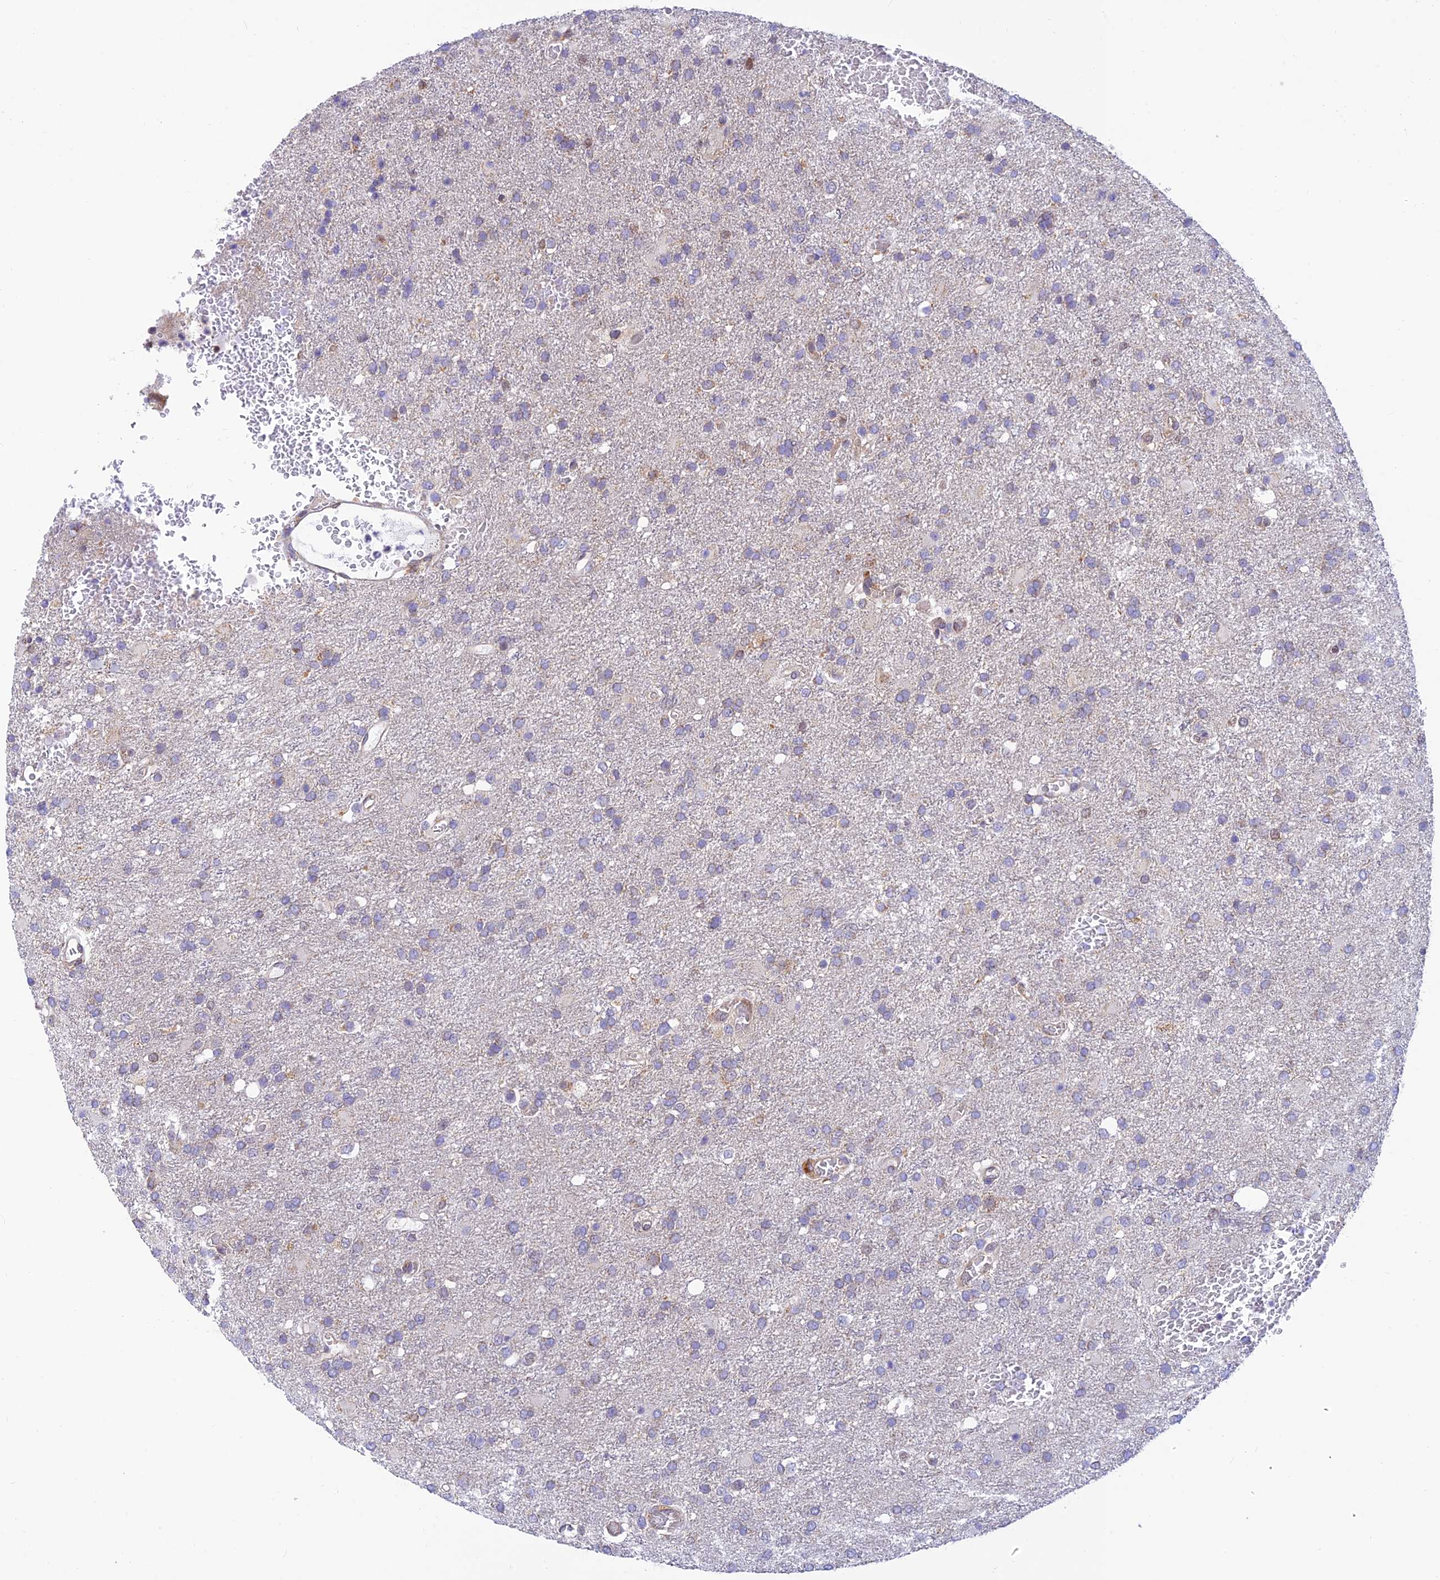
{"staining": {"intensity": "negative", "quantity": "none", "location": "none"}, "tissue": "glioma", "cell_type": "Tumor cells", "image_type": "cancer", "snomed": [{"axis": "morphology", "description": "Glioma, malignant, High grade"}, {"axis": "topography", "description": "Brain"}], "caption": "Tumor cells are negative for brown protein staining in glioma.", "gene": "LYSMD2", "patient": {"sex": "female", "age": 74}}